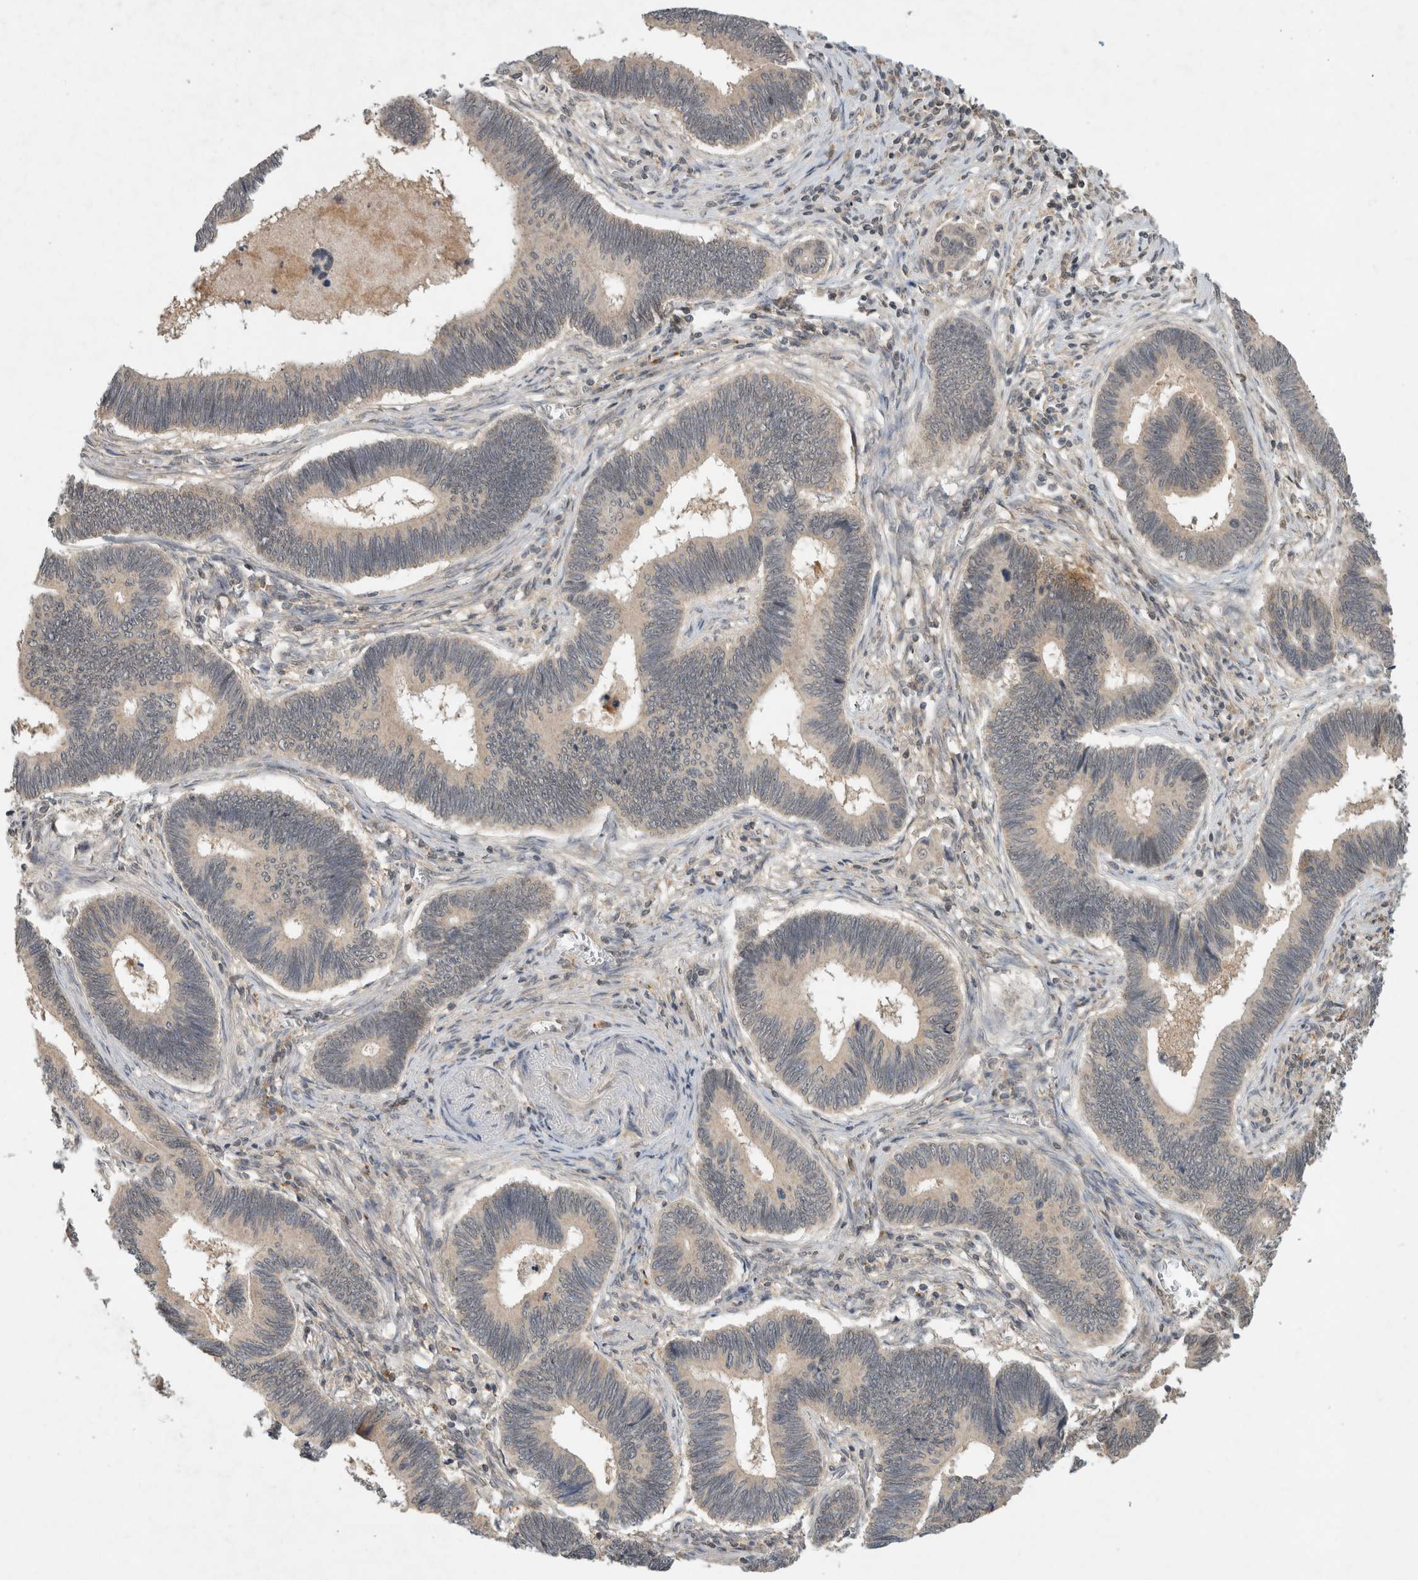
{"staining": {"intensity": "negative", "quantity": "none", "location": "none"}, "tissue": "pancreatic cancer", "cell_type": "Tumor cells", "image_type": "cancer", "snomed": [{"axis": "morphology", "description": "Adenocarcinoma, NOS"}, {"axis": "topography", "description": "Pancreas"}], "caption": "Protein analysis of pancreatic adenocarcinoma reveals no significant staining in tumor cells.", "gene": "LOXL2", "patient": {"sex": "female", "age": 70}}